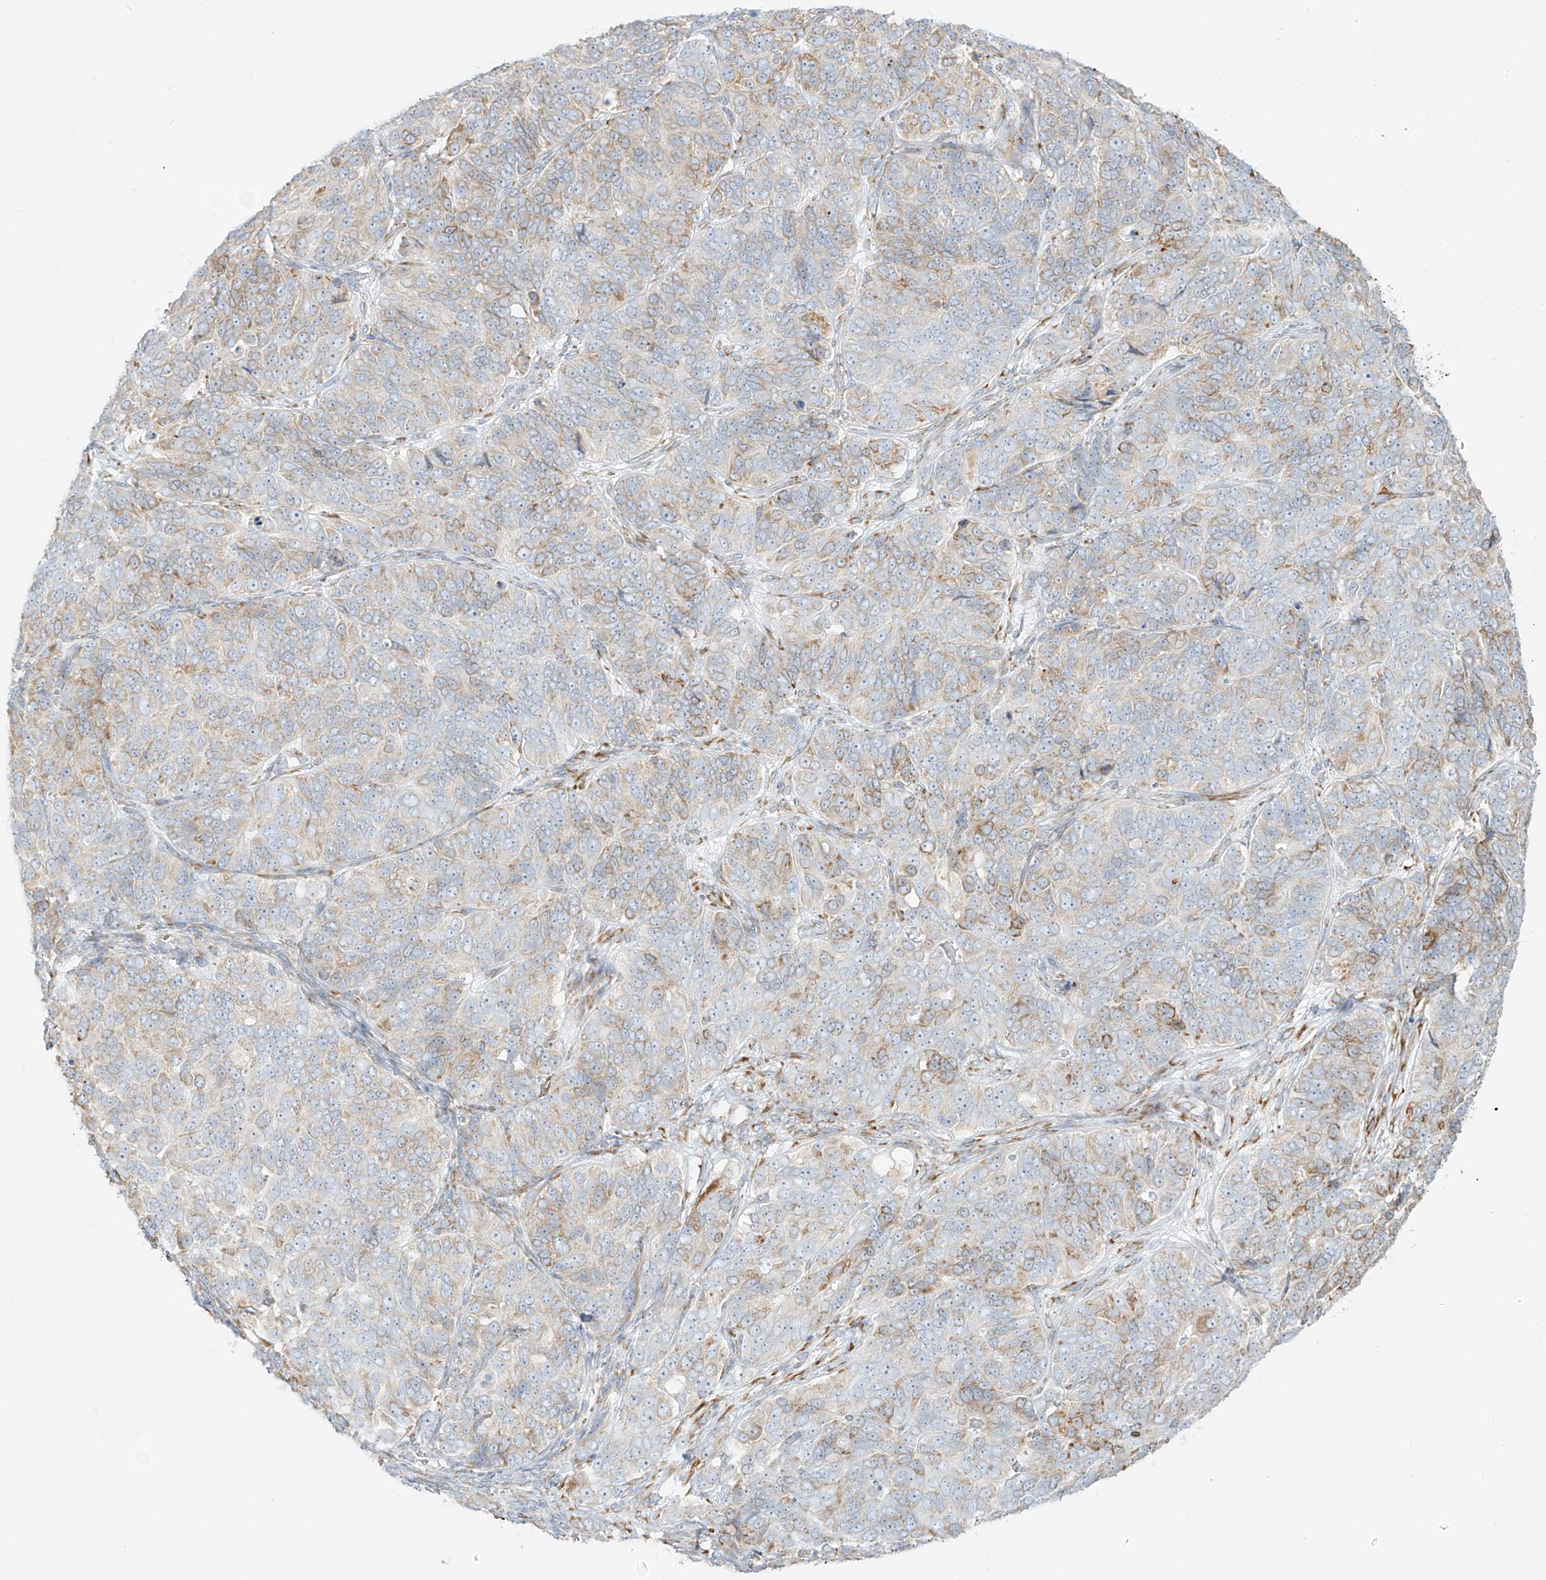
{"staining": {"intensity": "moderate", "quantity": "<25%", "location": "cytoplasmic/membranous"}, "tissue": "ovarian cancer", "cell_type": "Tumor cells", "image_type": "cancer", "snomed": [{"axis": "morphology", "description": "Carcinoma, endometroid"}, {"axis": "topography", "description": "Ovary"}], "caption": "A histopathology image showing moderate cytoplasmic/membranous expression in approximately <25% of tumor cells in ovarian cancer (endometroid carcinoma), as visualized by brown immunohistochemical staining.", "gene": "LRRC59", "patient": {"sex": "female", "age": 51}}